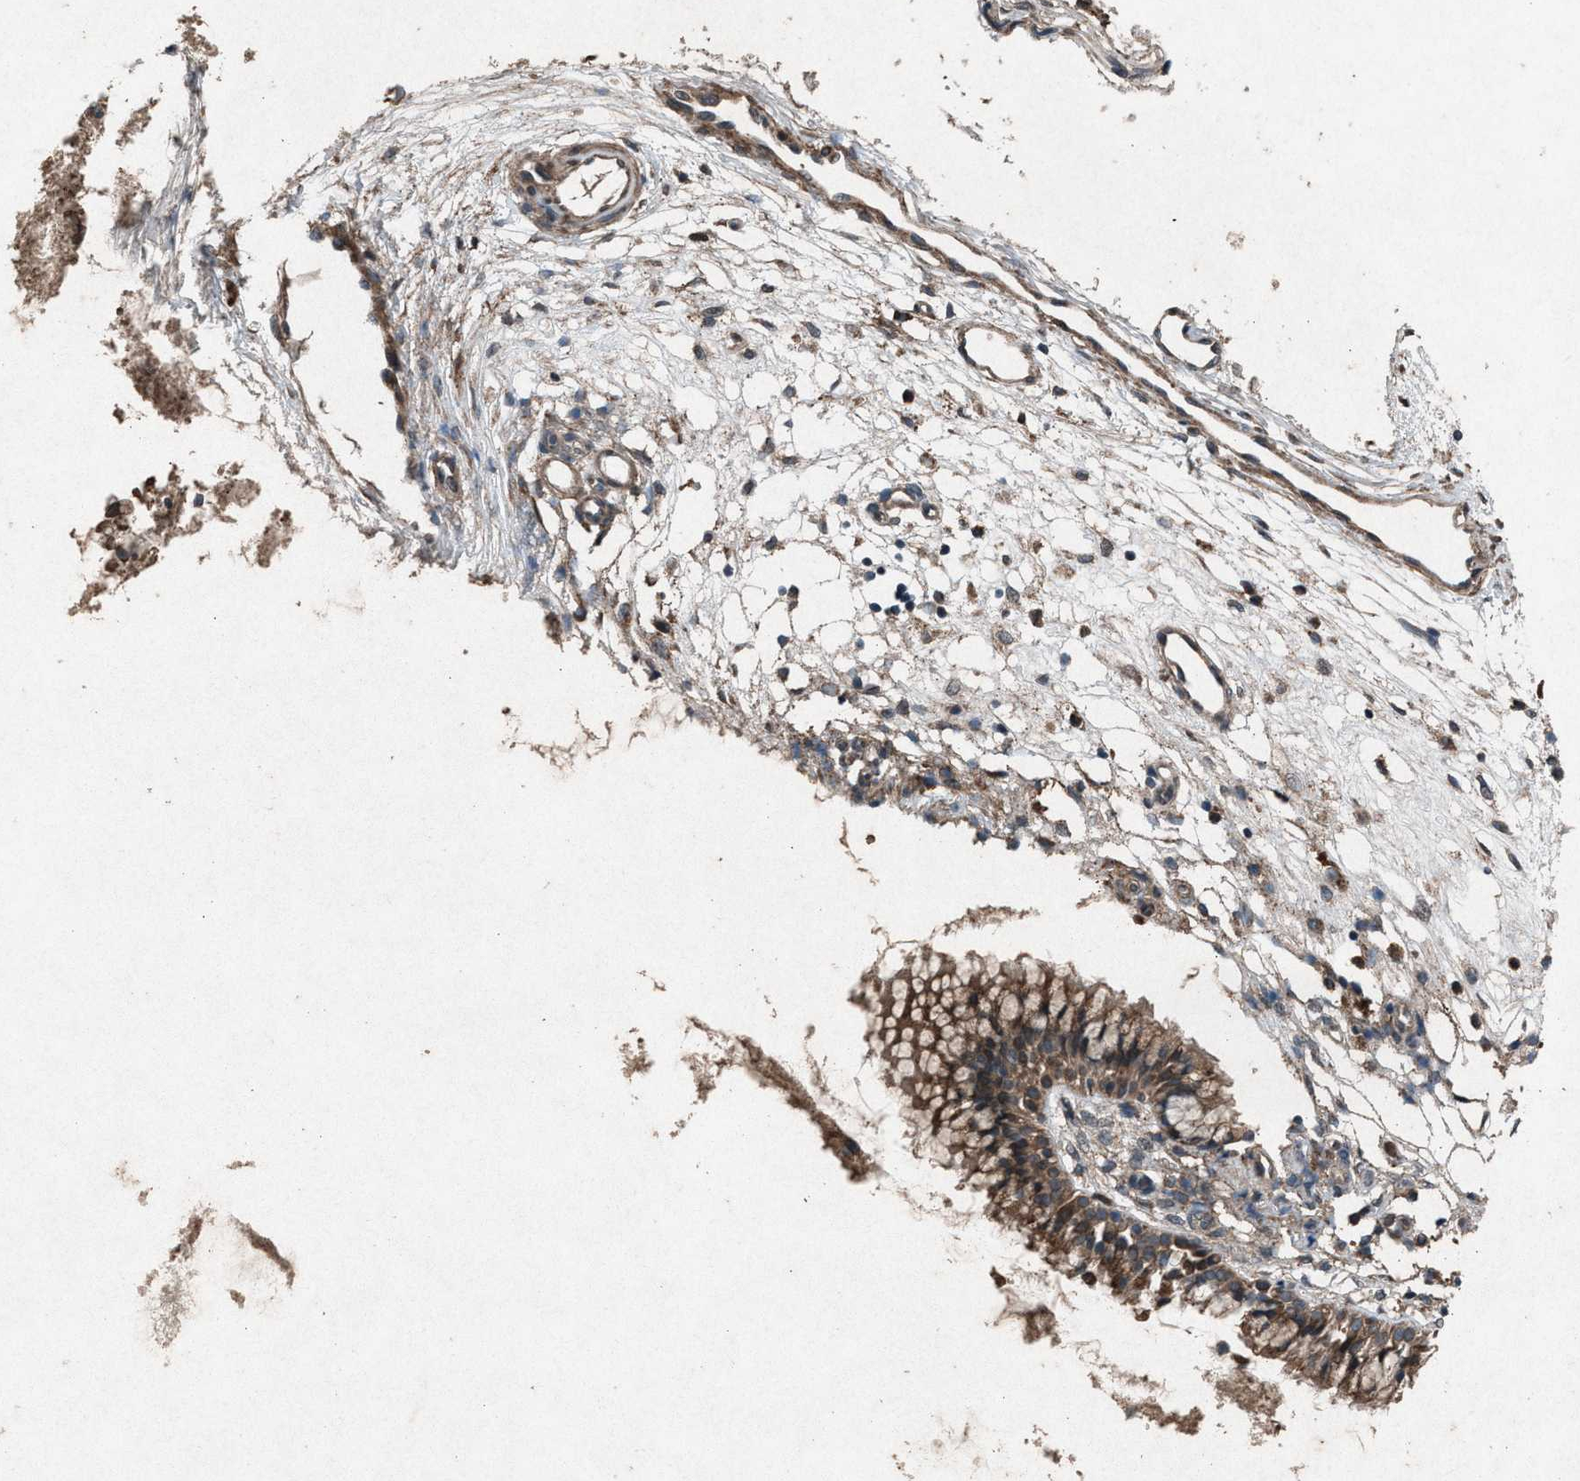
{"staining": {"intensity": "moderate", "quantity": ">75%", "location": "cytoplasmic/membranous"}, "tissue": "nasopharynx", "cell_type": "Respiratory epithelial cells", "image_type": "normal", "snomed": [{"axis": "morphology", "description": "Normal tissue, NOS"}, {"axis": "topography", "description": "Nasopharynx"}], "caption": "Immunohistochemical staining of benign human nasopharynx shows >75% levels of moderate cytoplasmic/membranous protein staining in about >75% of respiratory epithelial cells. (Stains: DAB in brown, nuclei in blue, Microscopy: brightfield microscopy at high magnification).", "gene": "CALR", "patient": {"sex": "male", "age": 21}}